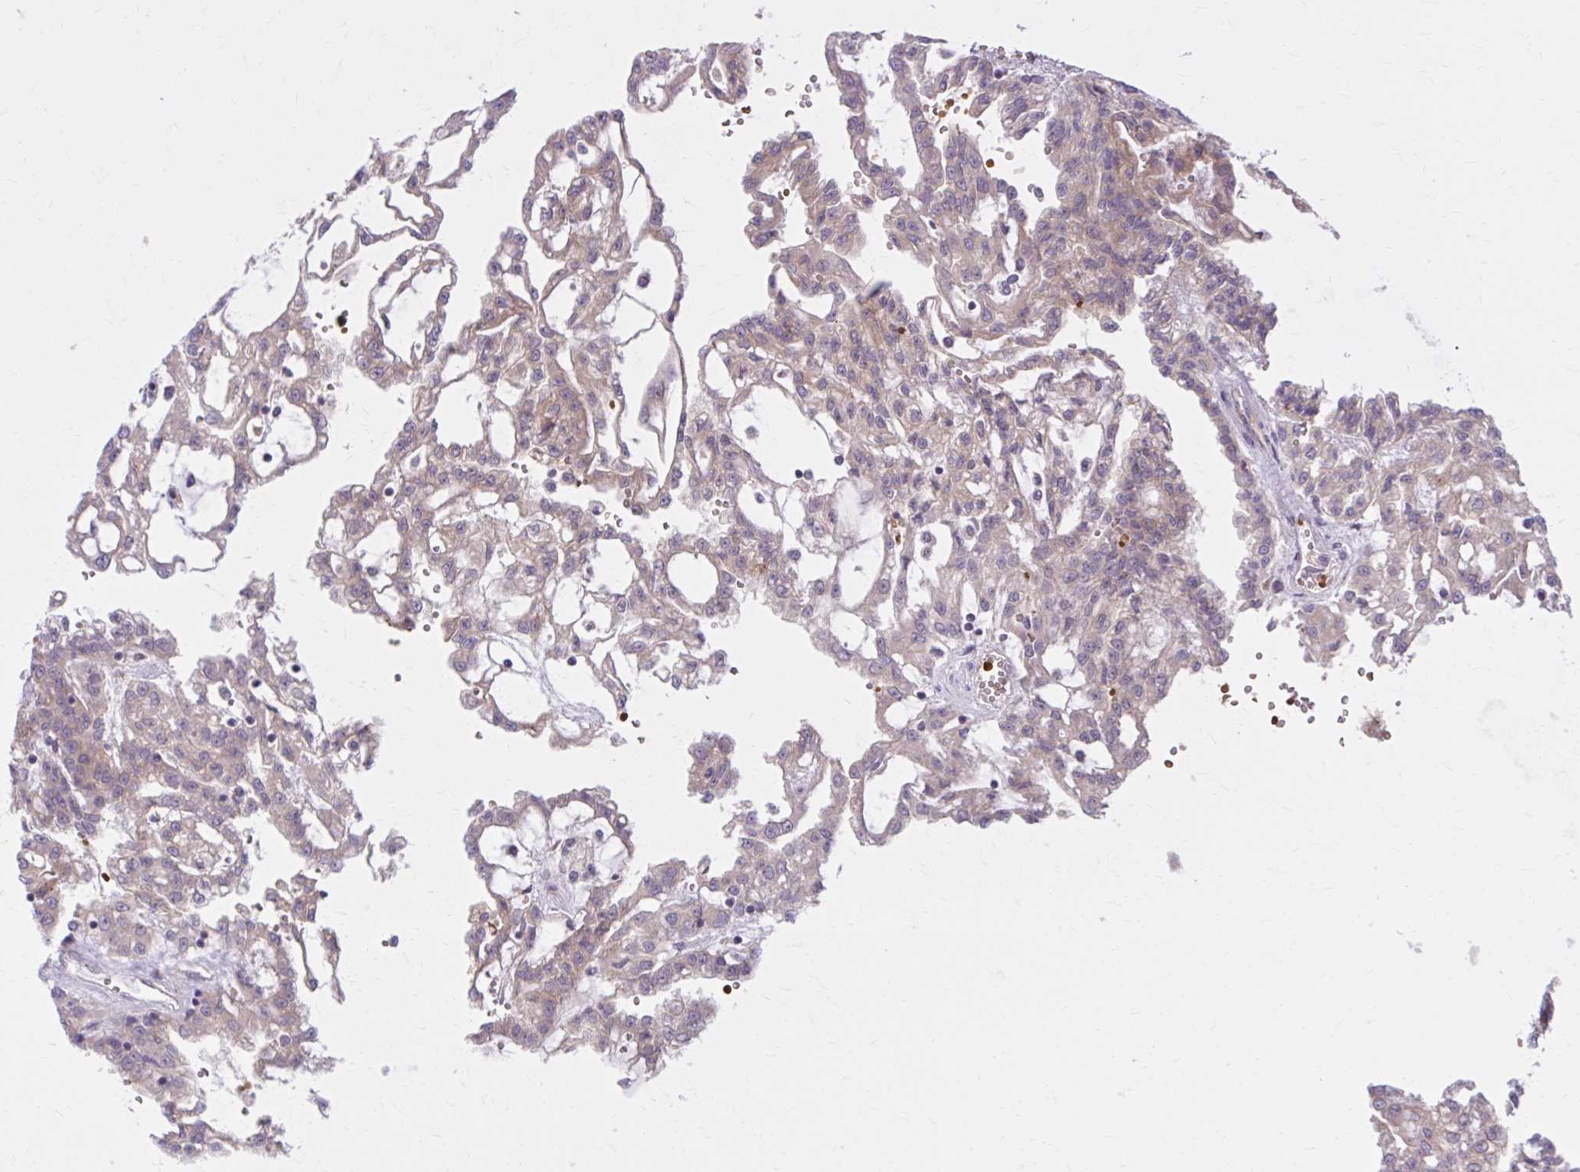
{"staining": {"intensity": "weak", "quantity": "25%-75%", "location": "cytoplasmic/membranous"}, "tissue": "renal cancer", "cell_type": "Tumor cells", "image_type": "cancer", "snomed": [{"axis": "morphology", "description": "Adenocarcinoma, NOS"}, {"axis": "topography", "description": "Kidney"}], "caption": "IHC image of human renal cancer (adenocarcinoma) stained for a protein (brown), which shows low levels of weak cytoplasmic/membranous positivity in approximately 25%-75% of tumor cells.", "gene": "SNF8", "patient": {"sex": "male", "age": 63}}